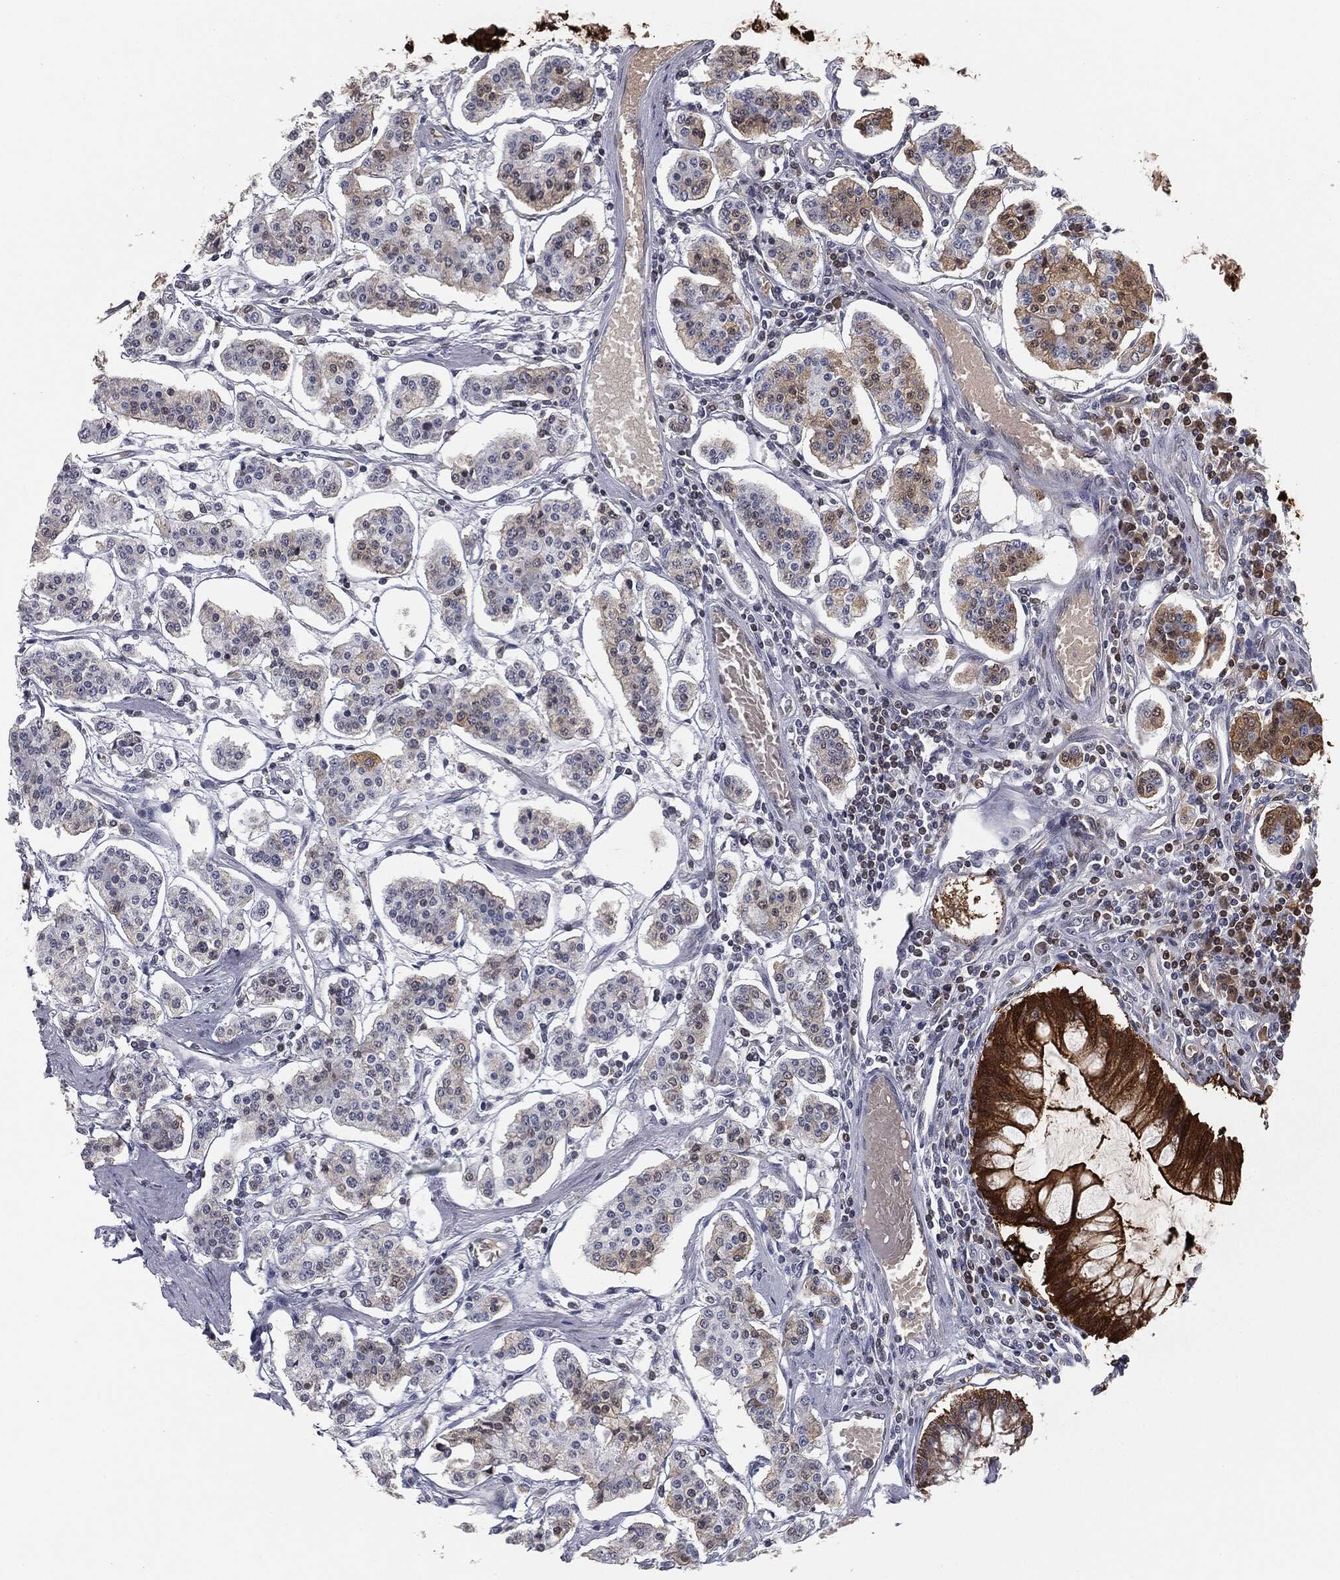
{"staining": {"intensity": "moderate", "quantity": "<25%", "location": "cytoplasmic/membranous"}, "tissue": "carcinoid", "cell_type": "Tumor cells", "image_type": "cancer", "snomed": [{"axis": "morphology", "description": "Carcinoid, malignant, NOS"}, {"axis": "topography", "description": "Small intestine"}], "caption": "Immunohistochemistry of human carcinoid exhibits low levels of moderate cytoplasmic/membranous staining in about <25% of tumor cells.", "gene": "ALDOB", "patient": {"sex": "female", "age": 65}}